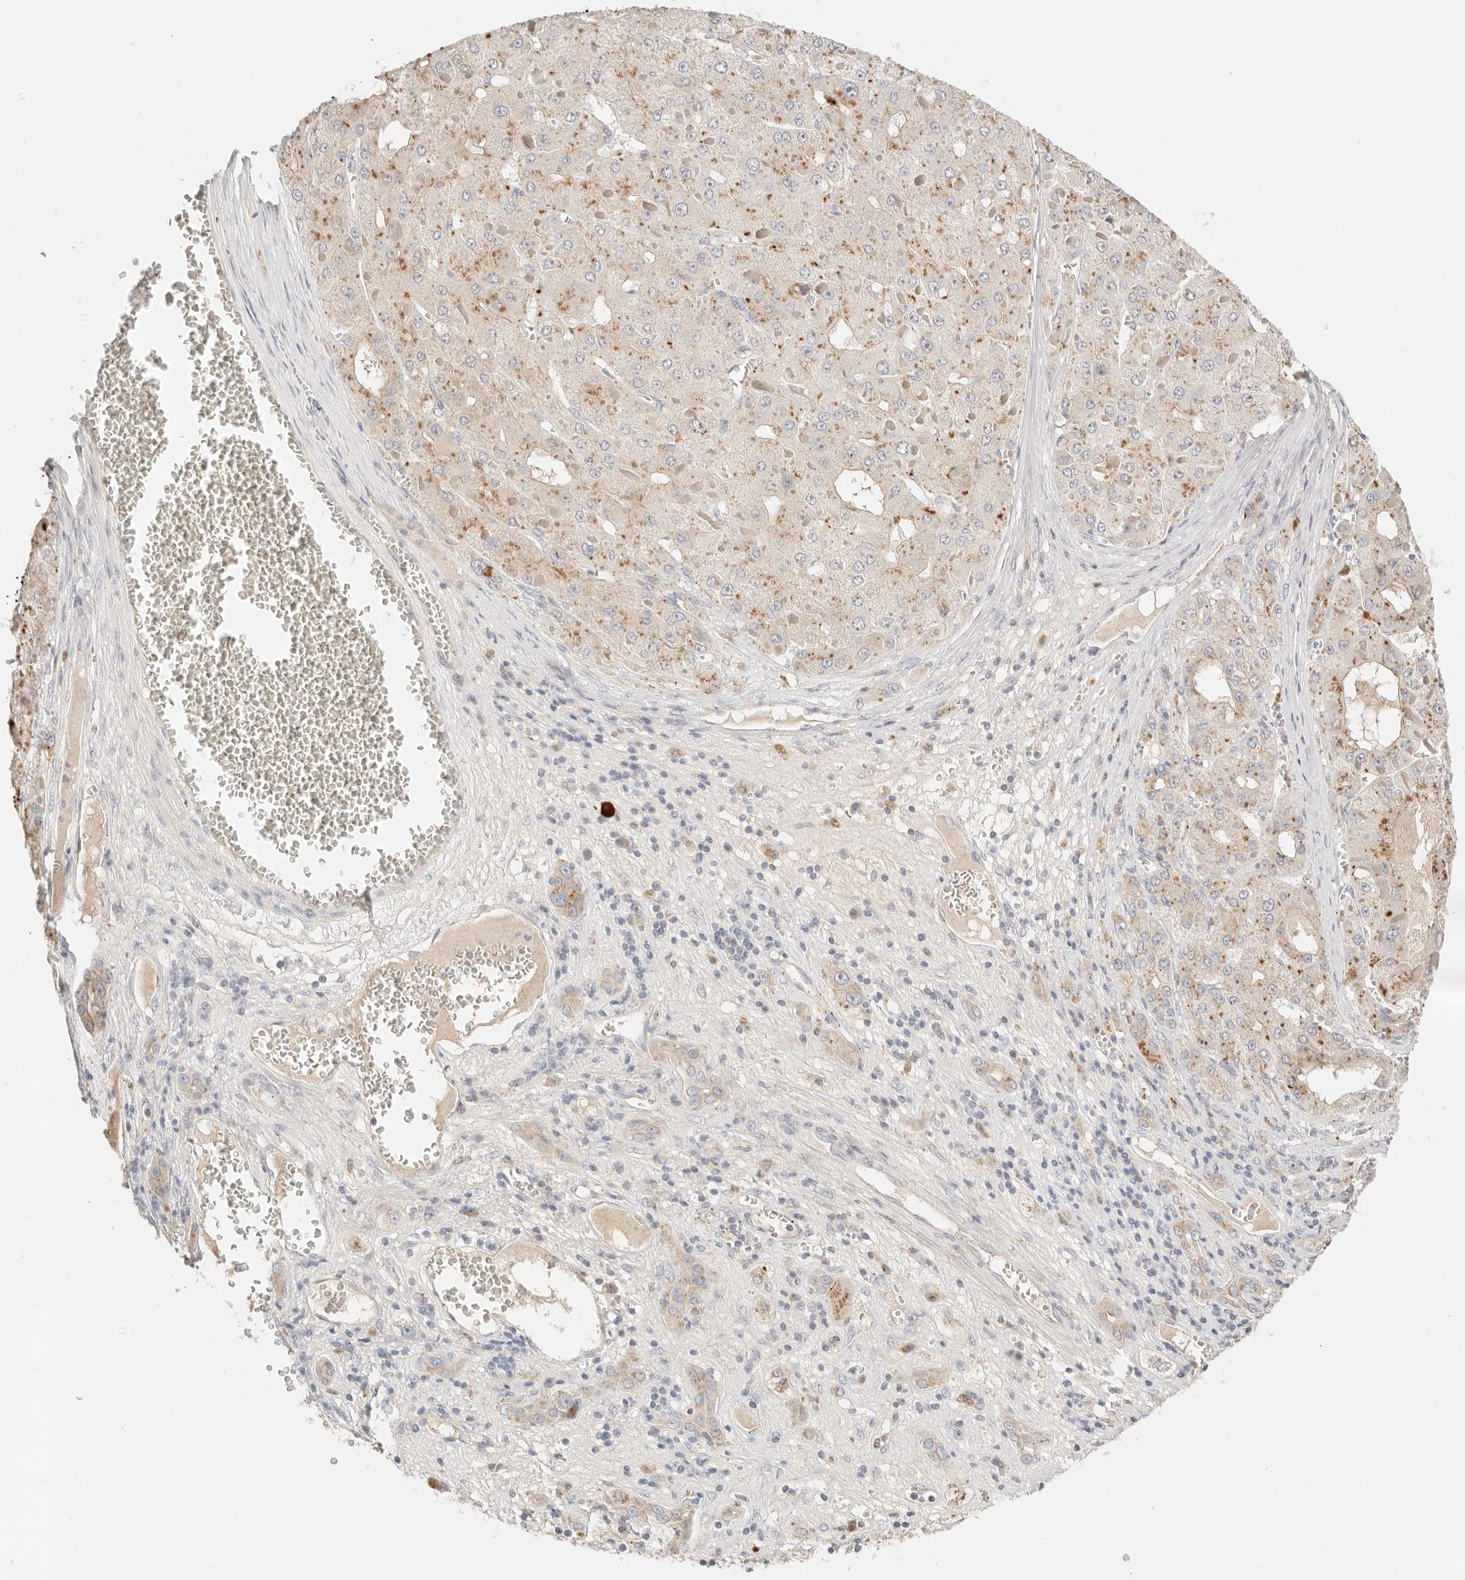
{"staining": {"intensity": "weak", "quantity": "25%-75%", "location": "cytoplasmic/membranous"}, "tissue": "liver cancer", "cell_type": "Tumor cells", "image_type": "cancer", "snomed": [{"axis": "morphology", "description": "Carcinoma, Hepatocellular, NOS"}, {"axis": "topography", "description": "Liver"}], "caption": "Liver cancer (hepatocellular carcinoma) was stained to show a protein in brown. There is low levels of weak cytoplasmic/membranous positivity in approximately 25%-75% of tumor cells. (Brightfield microscopy of DAB IHC at high magnification).", "gene": "CEP120", "patient": {"sex": "female", "age": 73}}